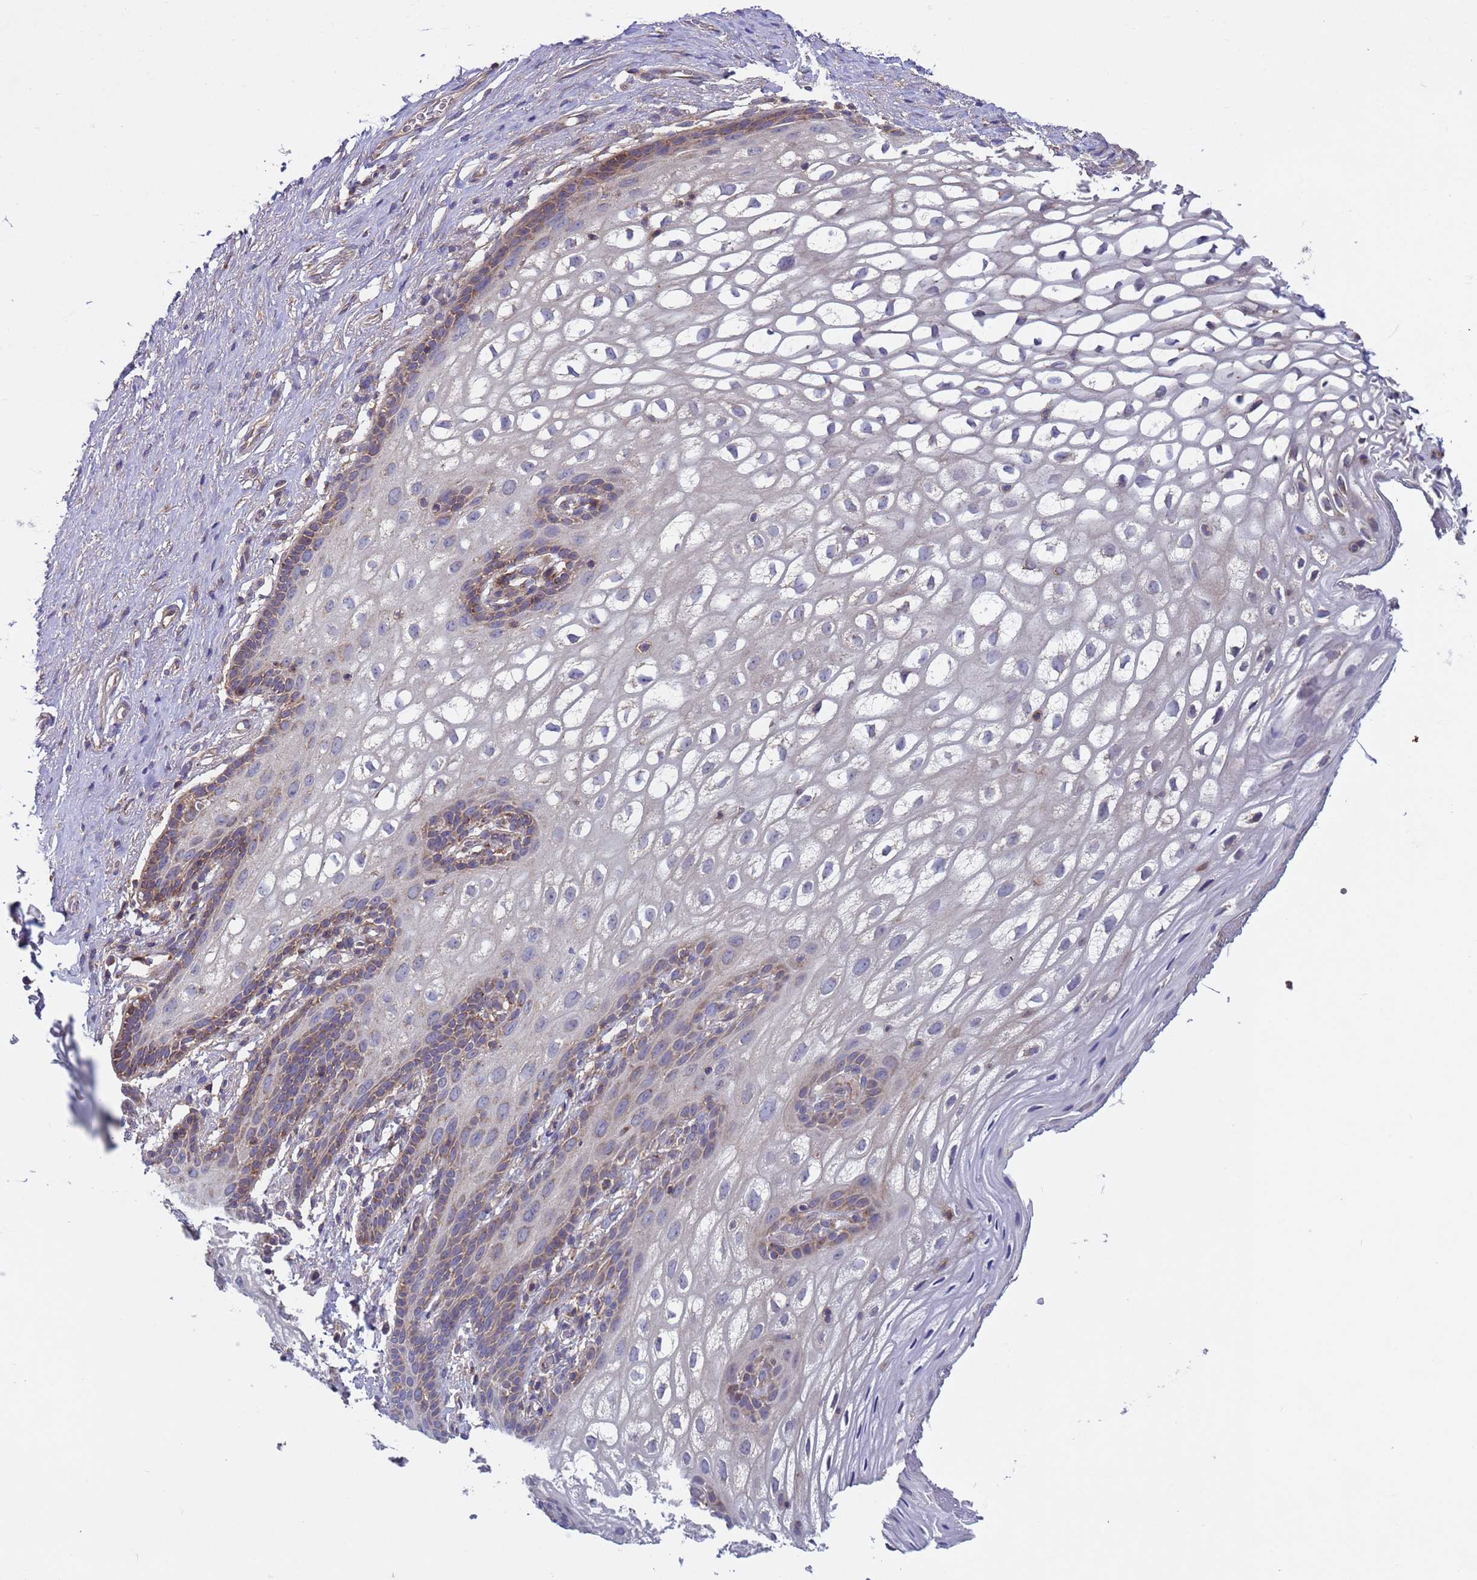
{"staining": {"intensity": "moderate", "quantity": "<25%", "location": "cytoplasmic/membranous"}, "tissue": "vagina", "cell_type": "Squamous epithelial cells", "image_type": "normal", "snomed": [{"axis": "morphology", "description": "Normal tissue, NOS"}, {"axis": "topography", "description": "Vagina"}, {"axis": "topography", "description": "Peripheral nerve tissue"}], "caption": "Unremarkable vagina demonstrates moderate cytoplasmic/membranous positivity in about <25% of squamous epithelial cells, visualized by immunohistochemistry. The protein is stained brown, and the nuclei are stained in blue (DAB (3,3'-diaminobenzidine) IHC with brightfield microscopy, high magnification).", "gene": "ACAD8", "patient": {"sex": "female", "age": 71}}